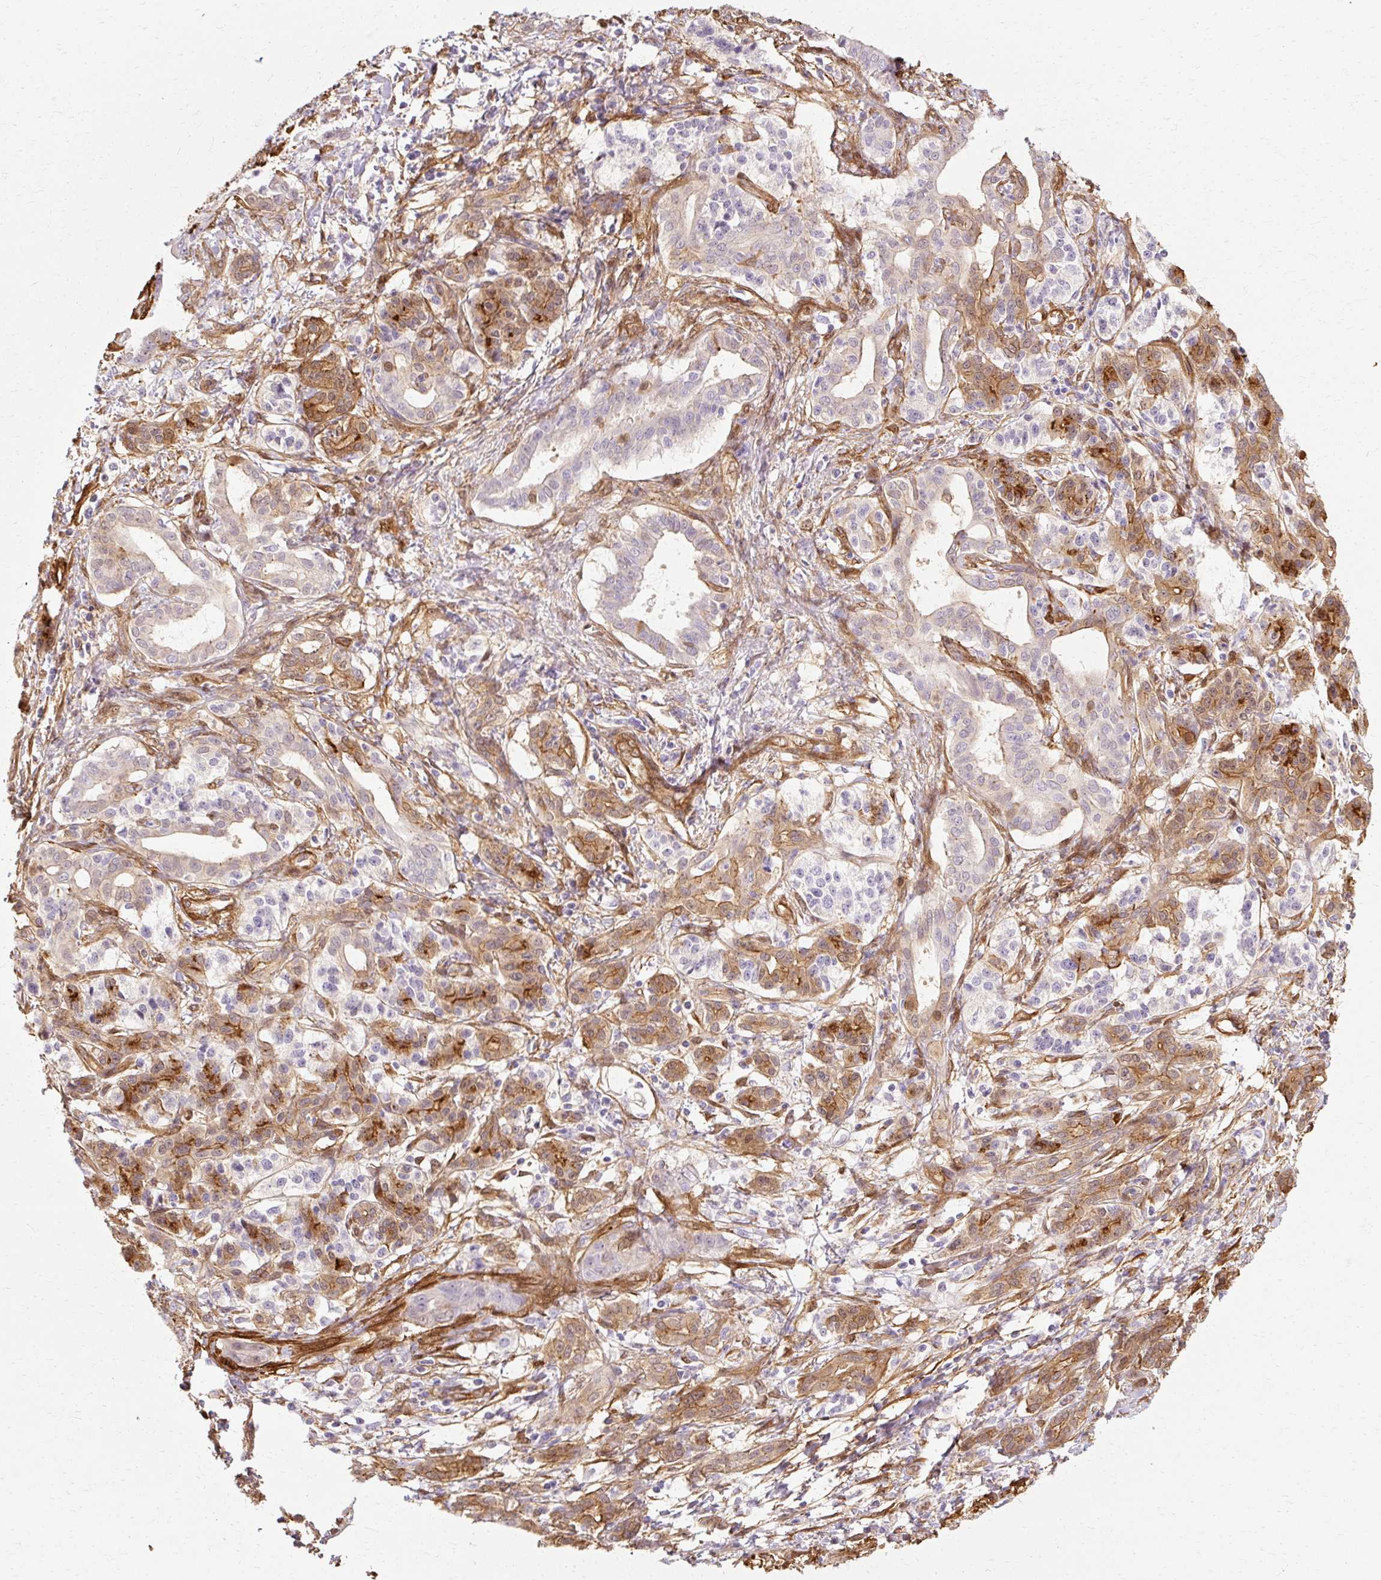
{"staining": {"intensity": "negative", "quantity": "none", "location": "none"}, "tissue": "pancreatic cancer", "cell_type": "Tumor cells", "image_type": "cancer", "snomed": [{"axis": "morphology", "description": "Adenocarcinoma, NOS"}, {"axis": "topography", "description": "Pancreas"}], "caption": "The photomicrograph demonstrates no significant staining in tumor cells of adenocarcinoma (pancreatic).", "gene": "CNN3", "patient": {"sex": "male", "age": 58}}